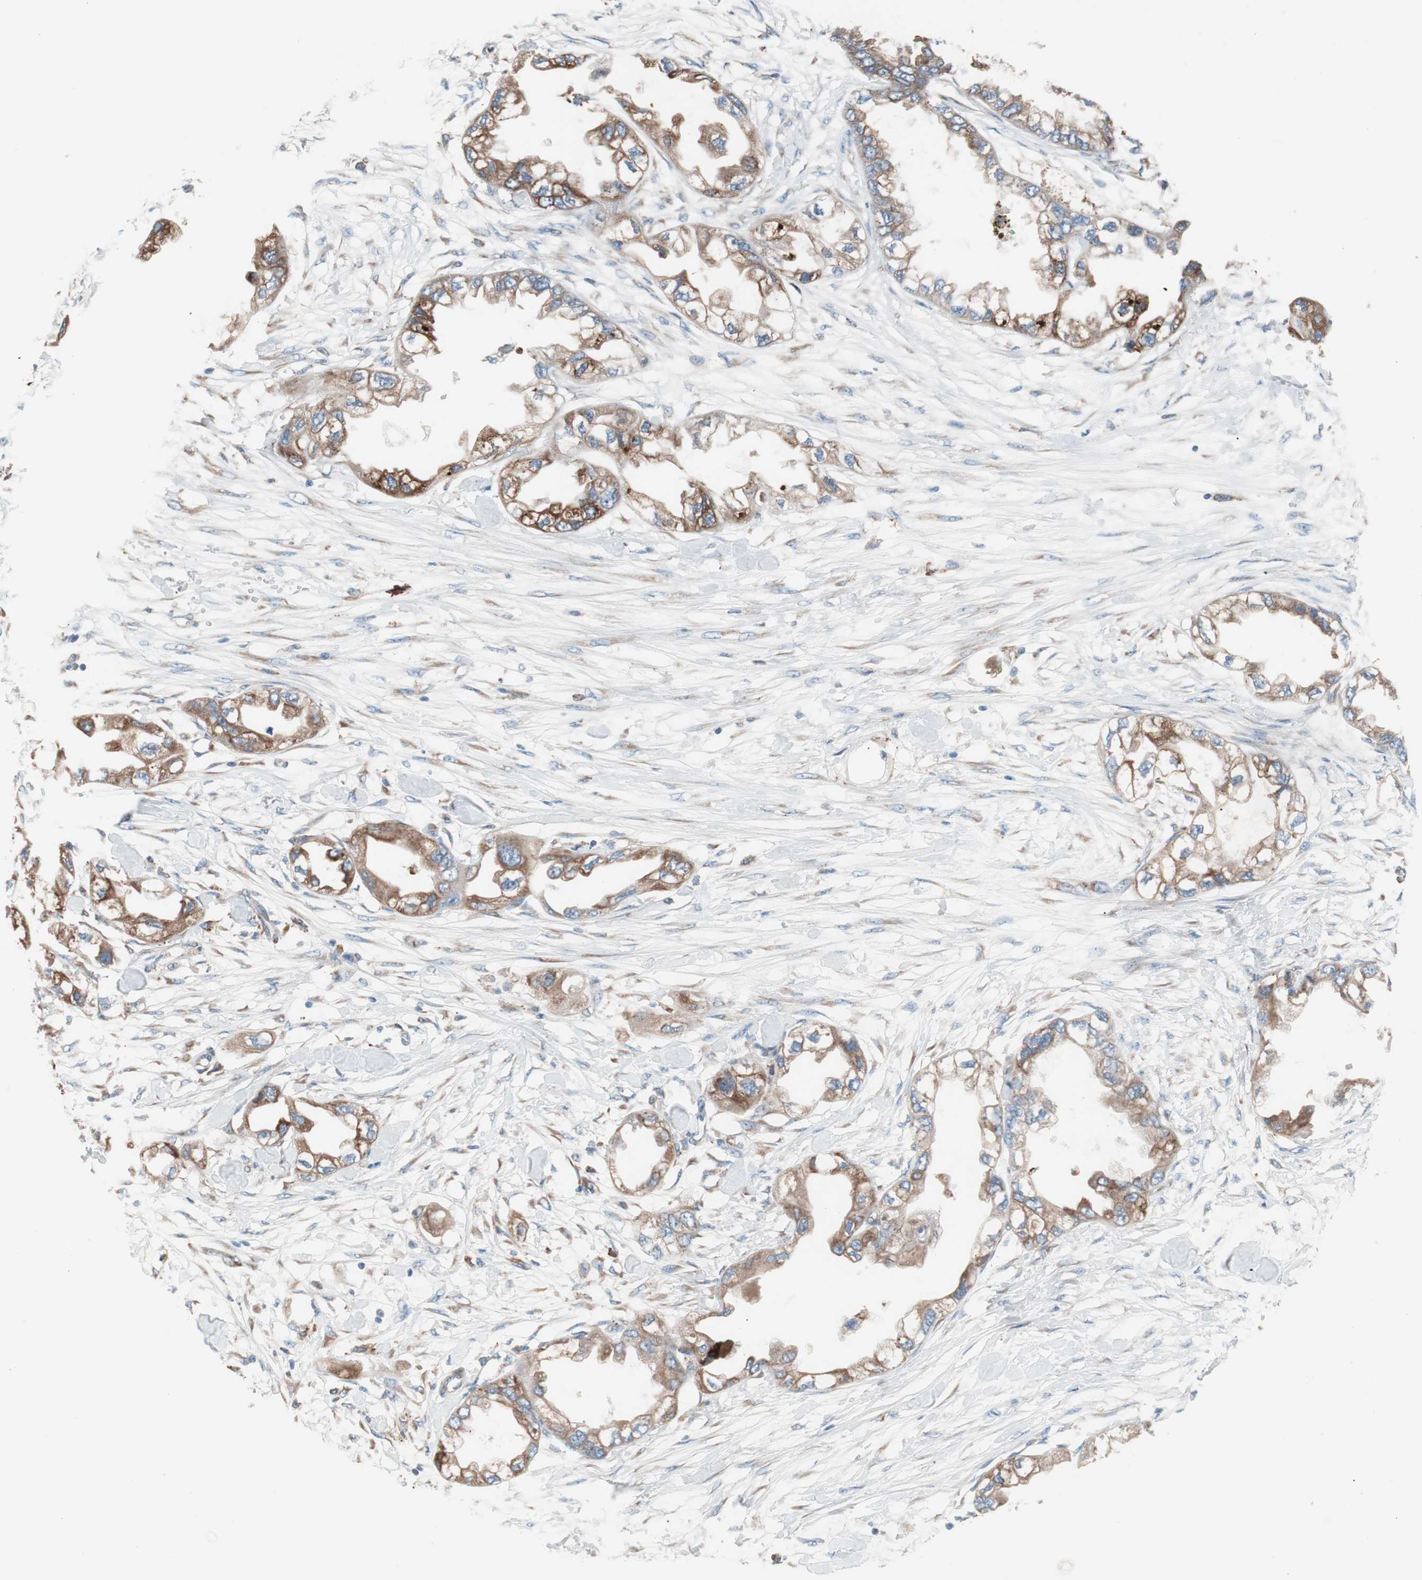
{"staining": {"intensity": "moderate", "quantity": "25%-75%", "location": "cytoplasmic/membranous"}, "tissue": "endometrial cancer", "cell_type": "Tumor cells", "image_type": "cancer", "snomed": [{"axis": "morphology", "description": "Adenocarcinoma, NOS"}, {"axis": "topography", "description": "Endometrium"}], "caption": "Protein staining of adenocarcinoma (endometrial) tissue shows moderate cytoplasmic/membranous staining in approximately 25%-75% of tumor cells.", "gene": "SLC27A4", "patient": {"sex": "female", "age": 67}}